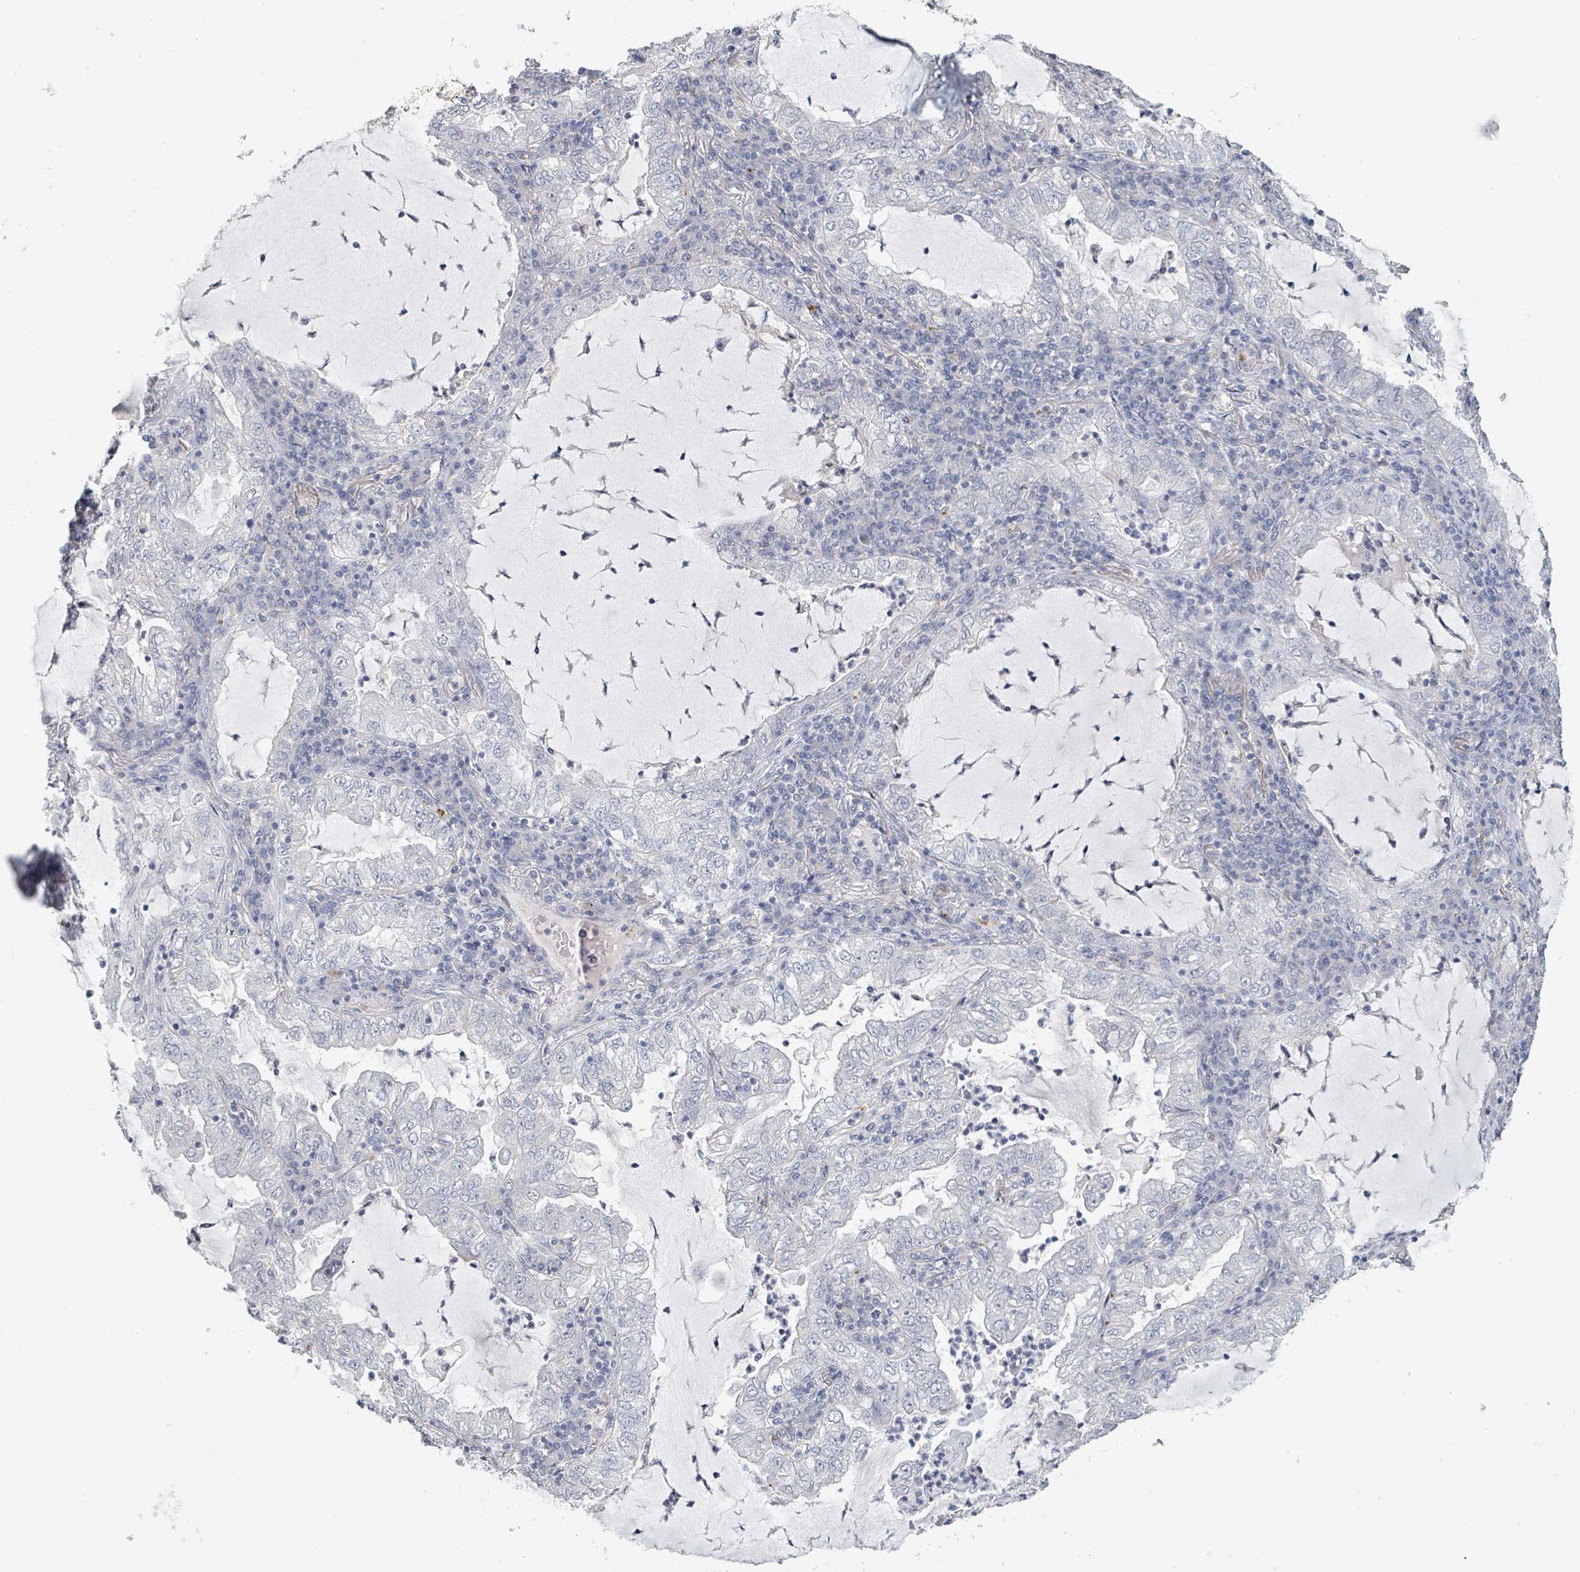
{"staining": {"intensity": "negative", "quantity": "none", "location": "none"}, "tissue": "lung cancer", "cell_type": "Tumor cells", "image_type": "cancer", "snomed": [{"axis": "morphology", "description": "Adenocarcinoma, NOS"}, {"axis": "topography", "description": "Lung"}], "caption": "This is a histopathology image of immunohistochemistry staining of lung adenocarcinoma, which shows no expression in tumor cells.", "gene": "PLAUR", "patient": {"sex": "female", "age": 73}}